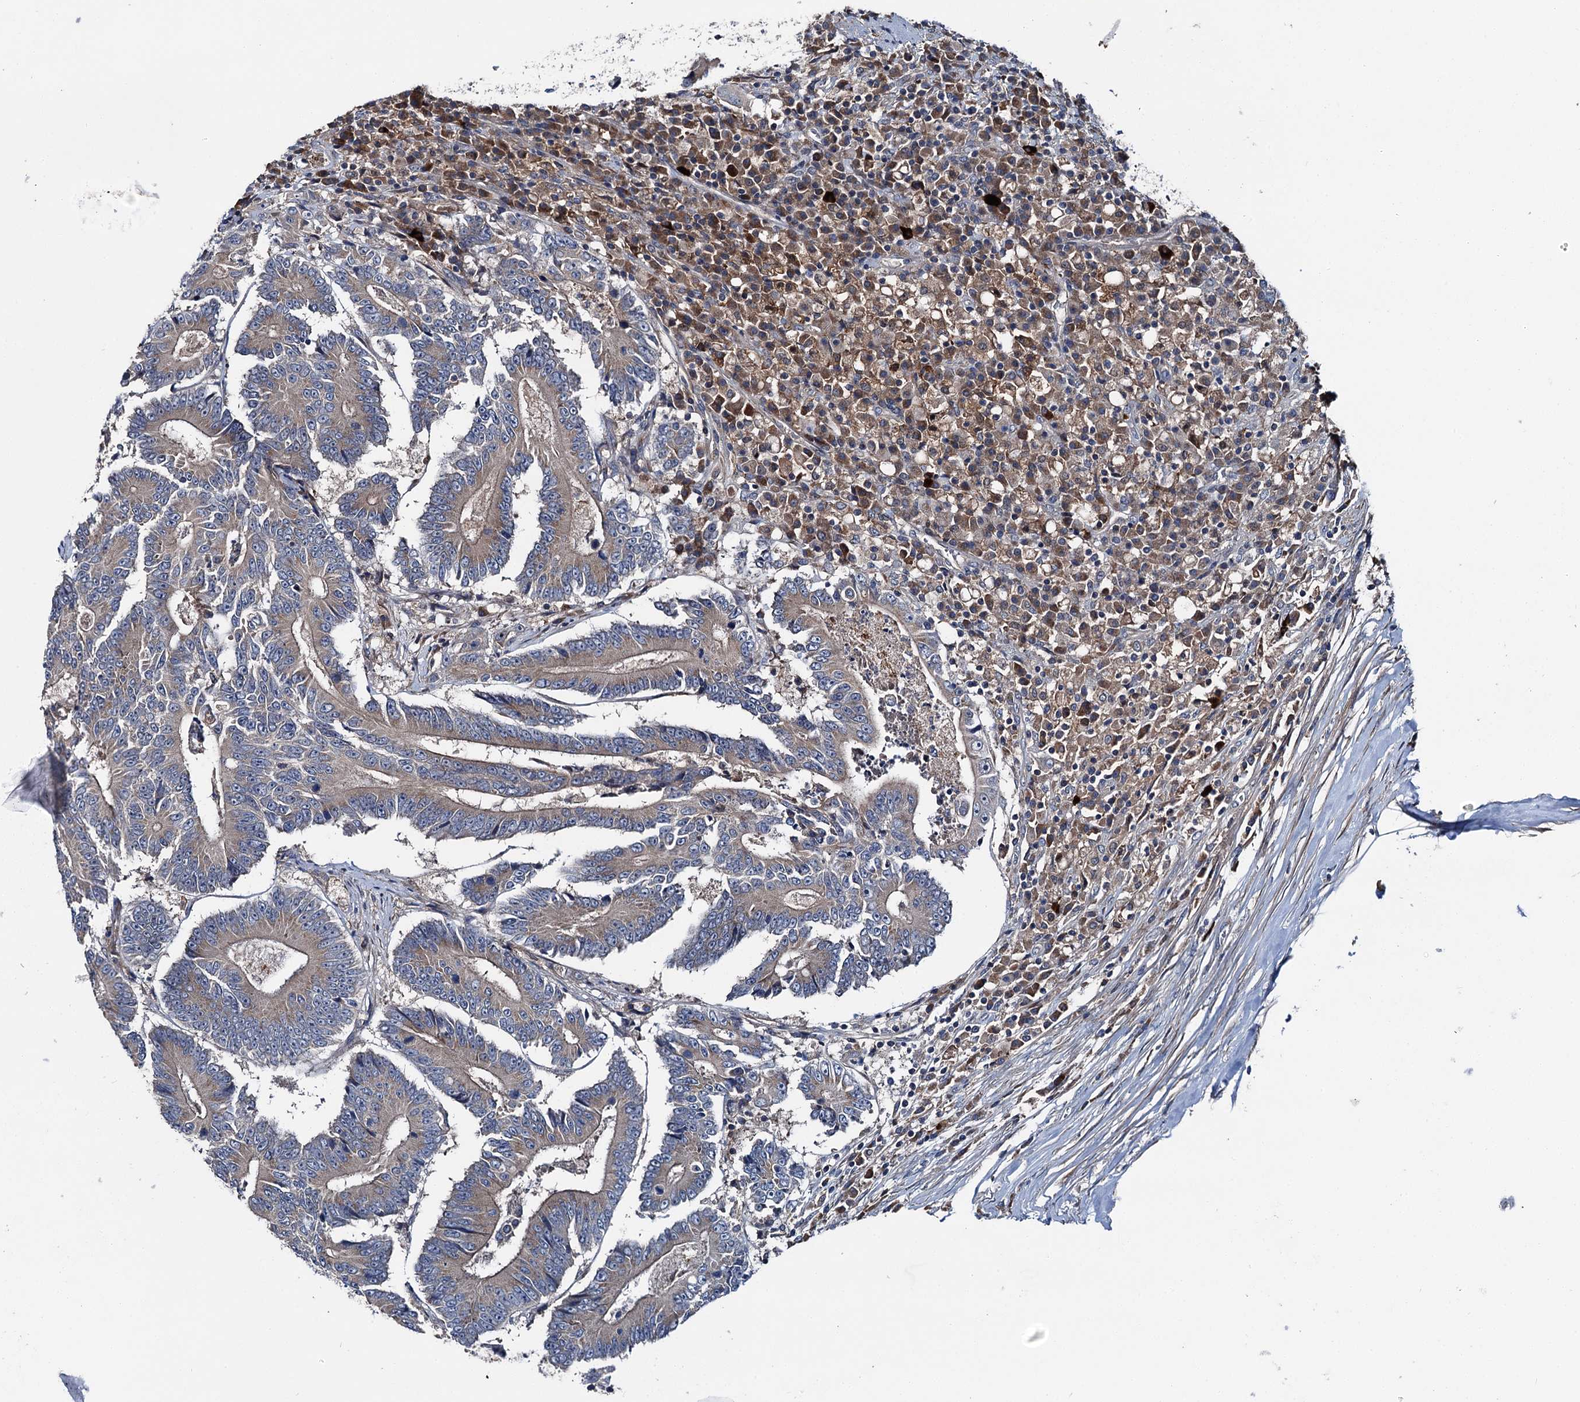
{"staining": {"intensity": "weak", "quantity": "25%-75%", "location": "cytoplasmic/membranous"}, "tissue": "colorectal cancer", "cell_type": "Tumor cells", "image_type": "cancer", "snomed": [{"axis": "morphology", "description": "Adenocarcinoma, NOS"}, {"axis": "topography", "description": "Colon"}], "caption": "Colorectal cancer stained with a brown dye exhibits weak cytoplasmic/membranous positive expression in about 25%-75% of tumor cells.", "gene": "SLC22A25", "patient": {"sex": "male", "age": 83}}